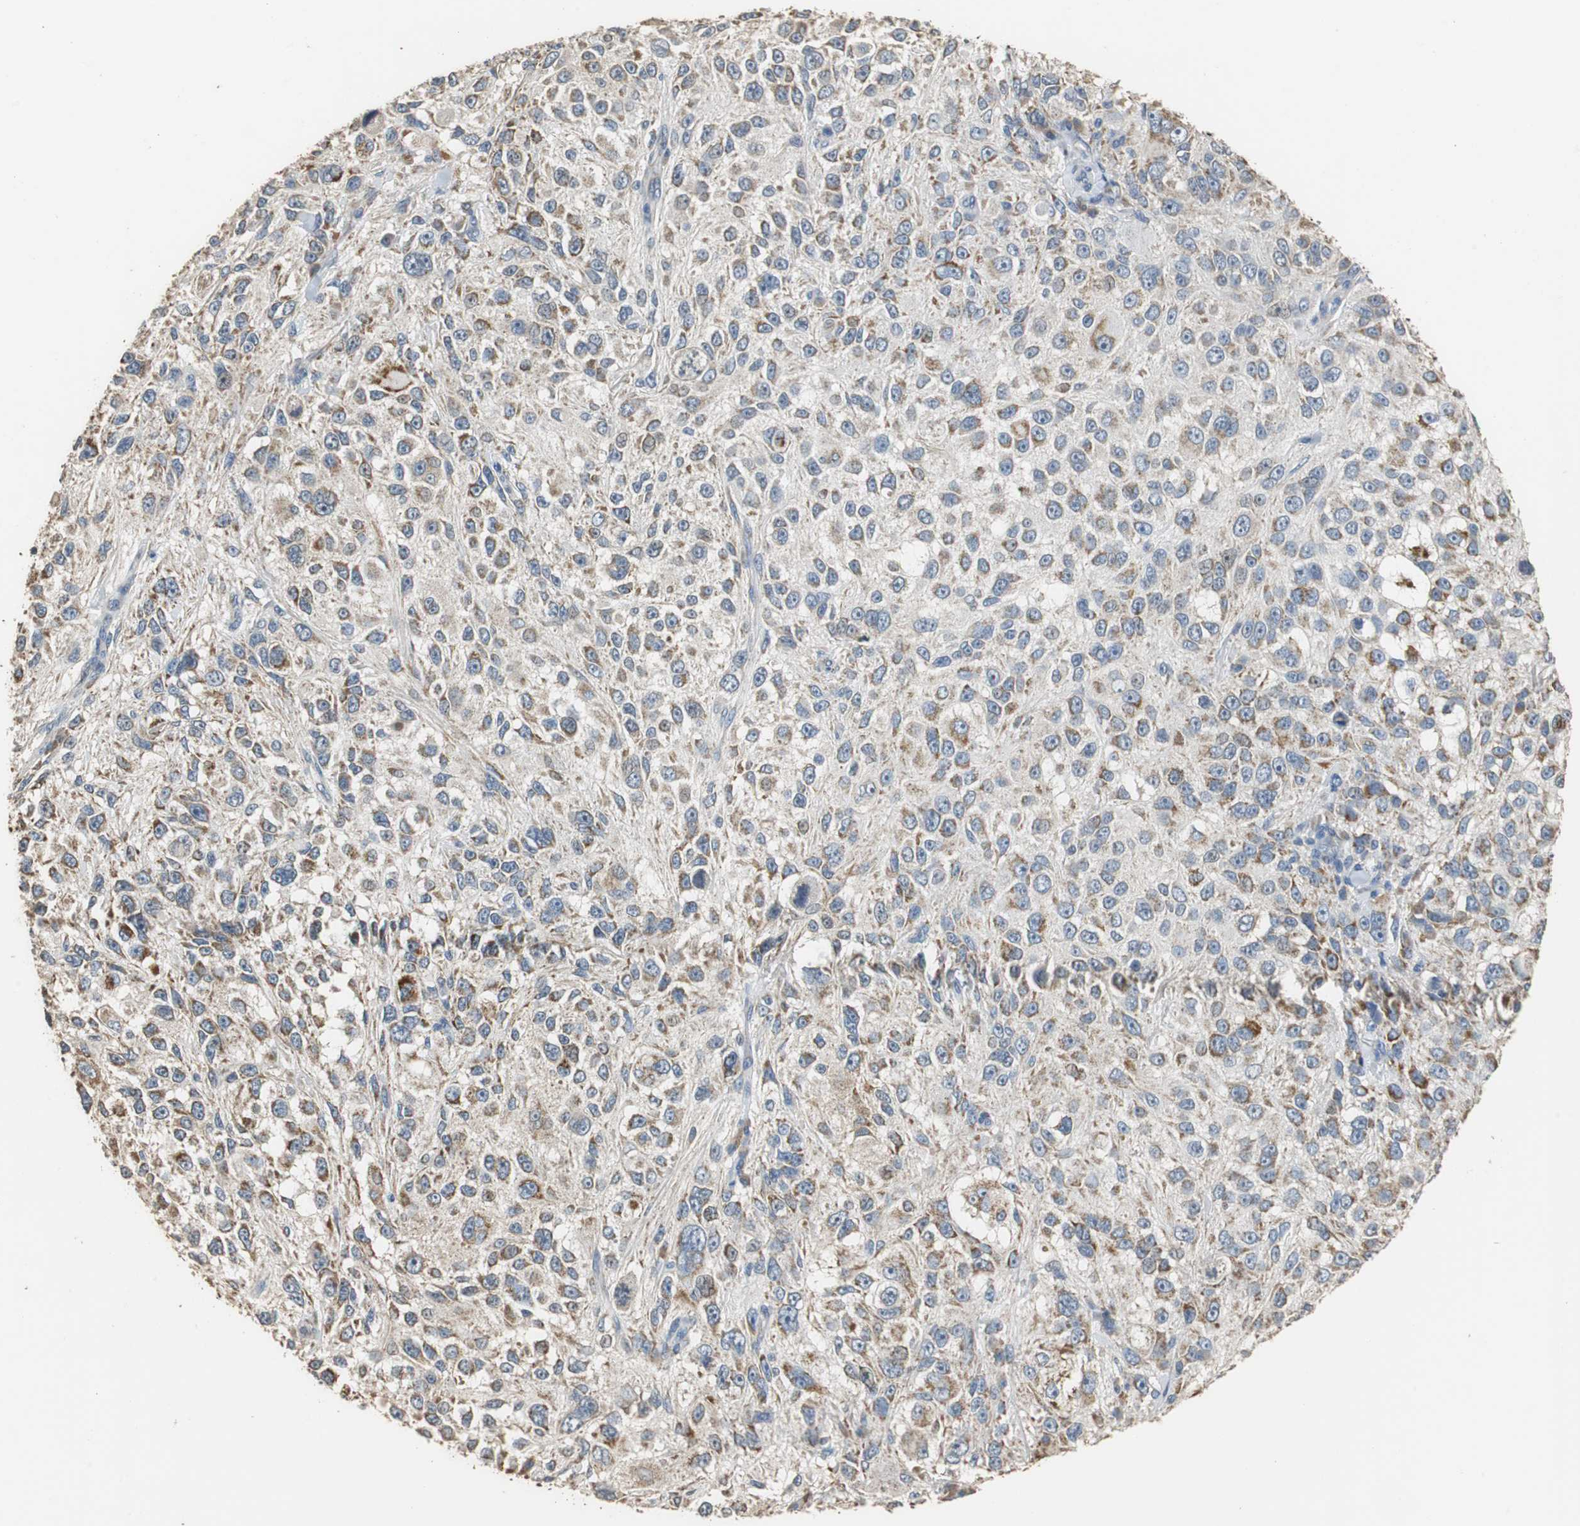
{"staining": {"intensity": "moderate", "quantity": "25%-75%", "location": "cytoplasmic/membranous"}, "tissue": "melanoma", "cell_type": "Tumor cells", "image_type": "cancer", "snomed": [{"axis": "morphology", "description": "Necrosis, NOS"}, {"axis": "morphology", "description": "Malignant melanoma, NOS"}, {"axis": "topography", "description": "Skin"}], "caption": "There is medium levels of moderate cytoplasmic/membranous staining in tumor cells of melanoma, as demonstrated by immunohistochemical staining (brown color).", "gene": "HMGCL", "patient": {"sex": "female", "age": 87}}